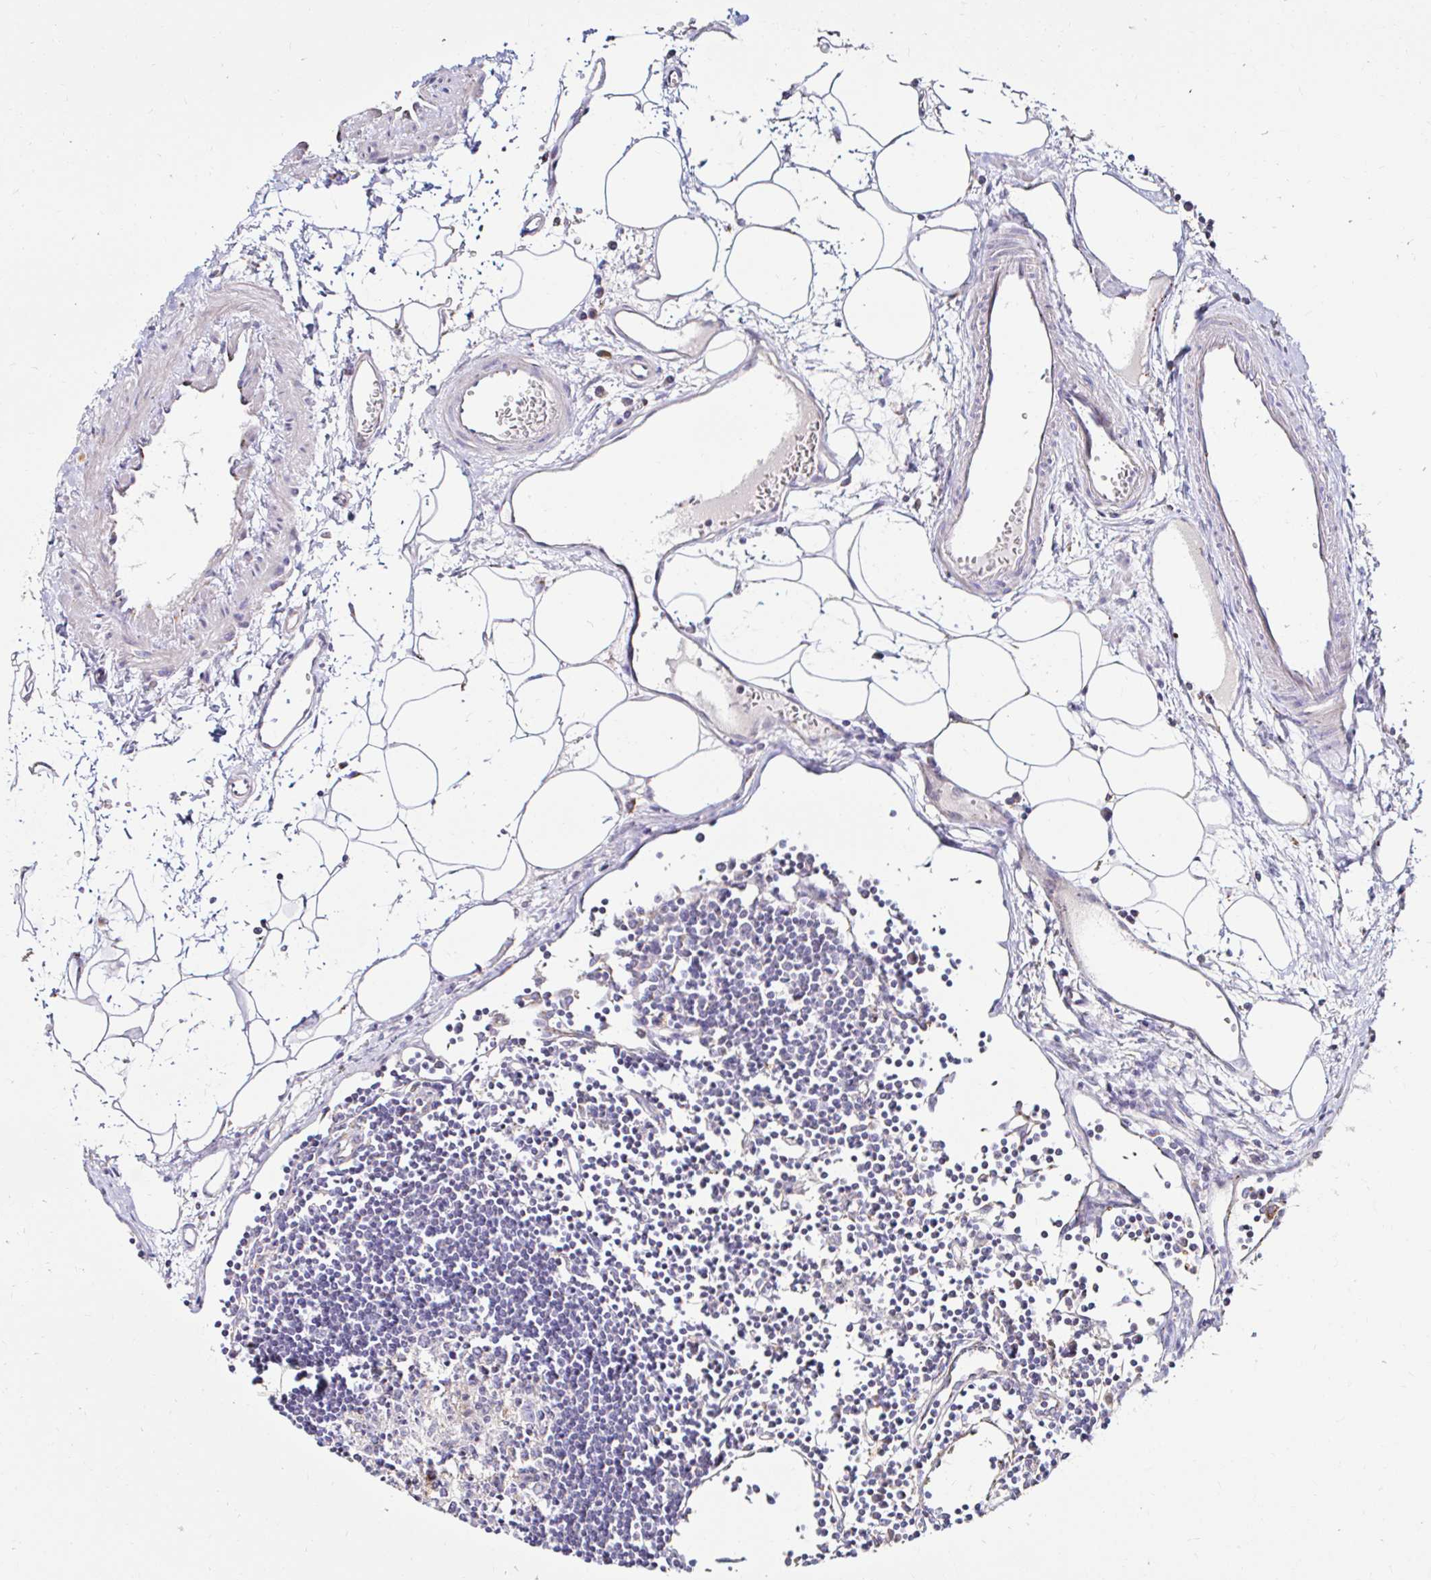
{"staining": {"intensity": "moderate", "quantity": "<25%", "location": "cytoplasmic/membranous"}, "tissue": "lymph node", "cell_type": "Germinal center cells", "image_type": "normal", "snomed": [{"axis": "morphology", "description": "Normal tissue, NOS"}, {"axis": "topography", "description": "Lymph node"}], "caption": "Moderate cytoplasmic/membranous protein staining is identified in about <25% of germinal center cells in lymph node. (DAB (3,3'-diaminobenzidine) IHC with brightfield microscopy, high magnification).", "gene": "GALNS", "patient": {"sex": "female", "age": 65}}